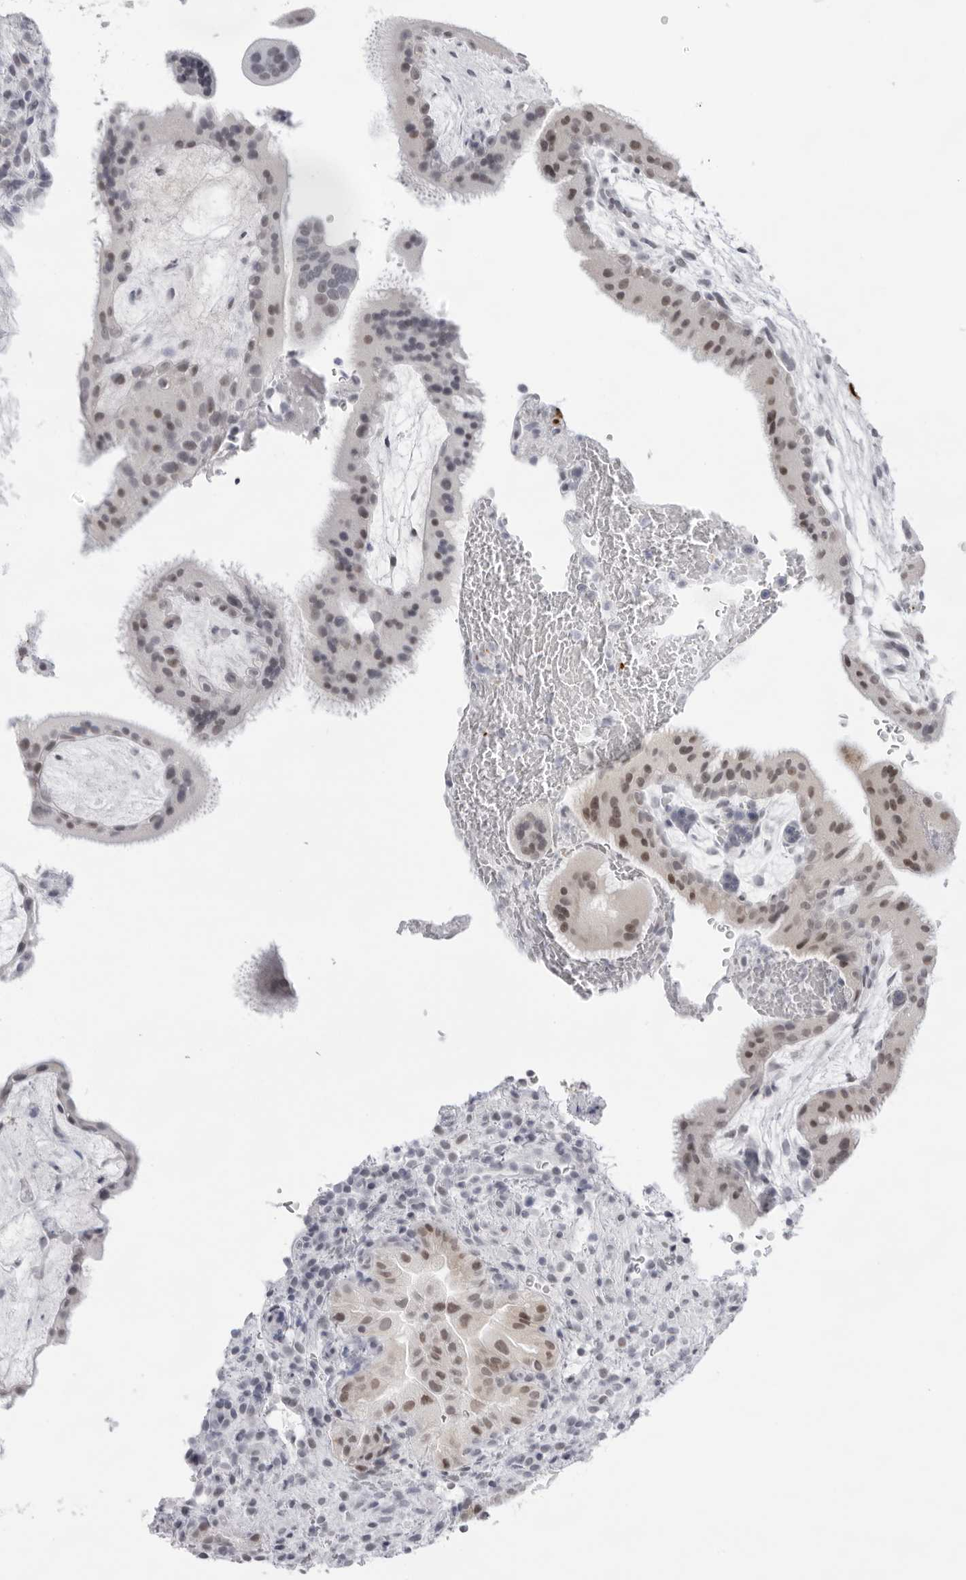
{"staining": {"intensity": "weak", "quantity": "<25%", "location": "nuclear"}, "tissue": "placenta", "cell_type": "Decidual cells", "image_type": "normal", "snomed": [{"axis": "morphology", "description": "Normal tissue, NOS"}, {"axis": "topography", "description": "Placenta"}], "caption": "Placenta was stained to show a protein in brown. There is no significant positivity in decidual cells. (Stains: DAB (3,3'-diaminobenzidine) immunohistochemistry (IHC) with hematoxylin counter stain, Microscopy: brightfield microscopy at high magnification).", "gene": "KLK12", "patient": {"sex": "female", "age": 19}}